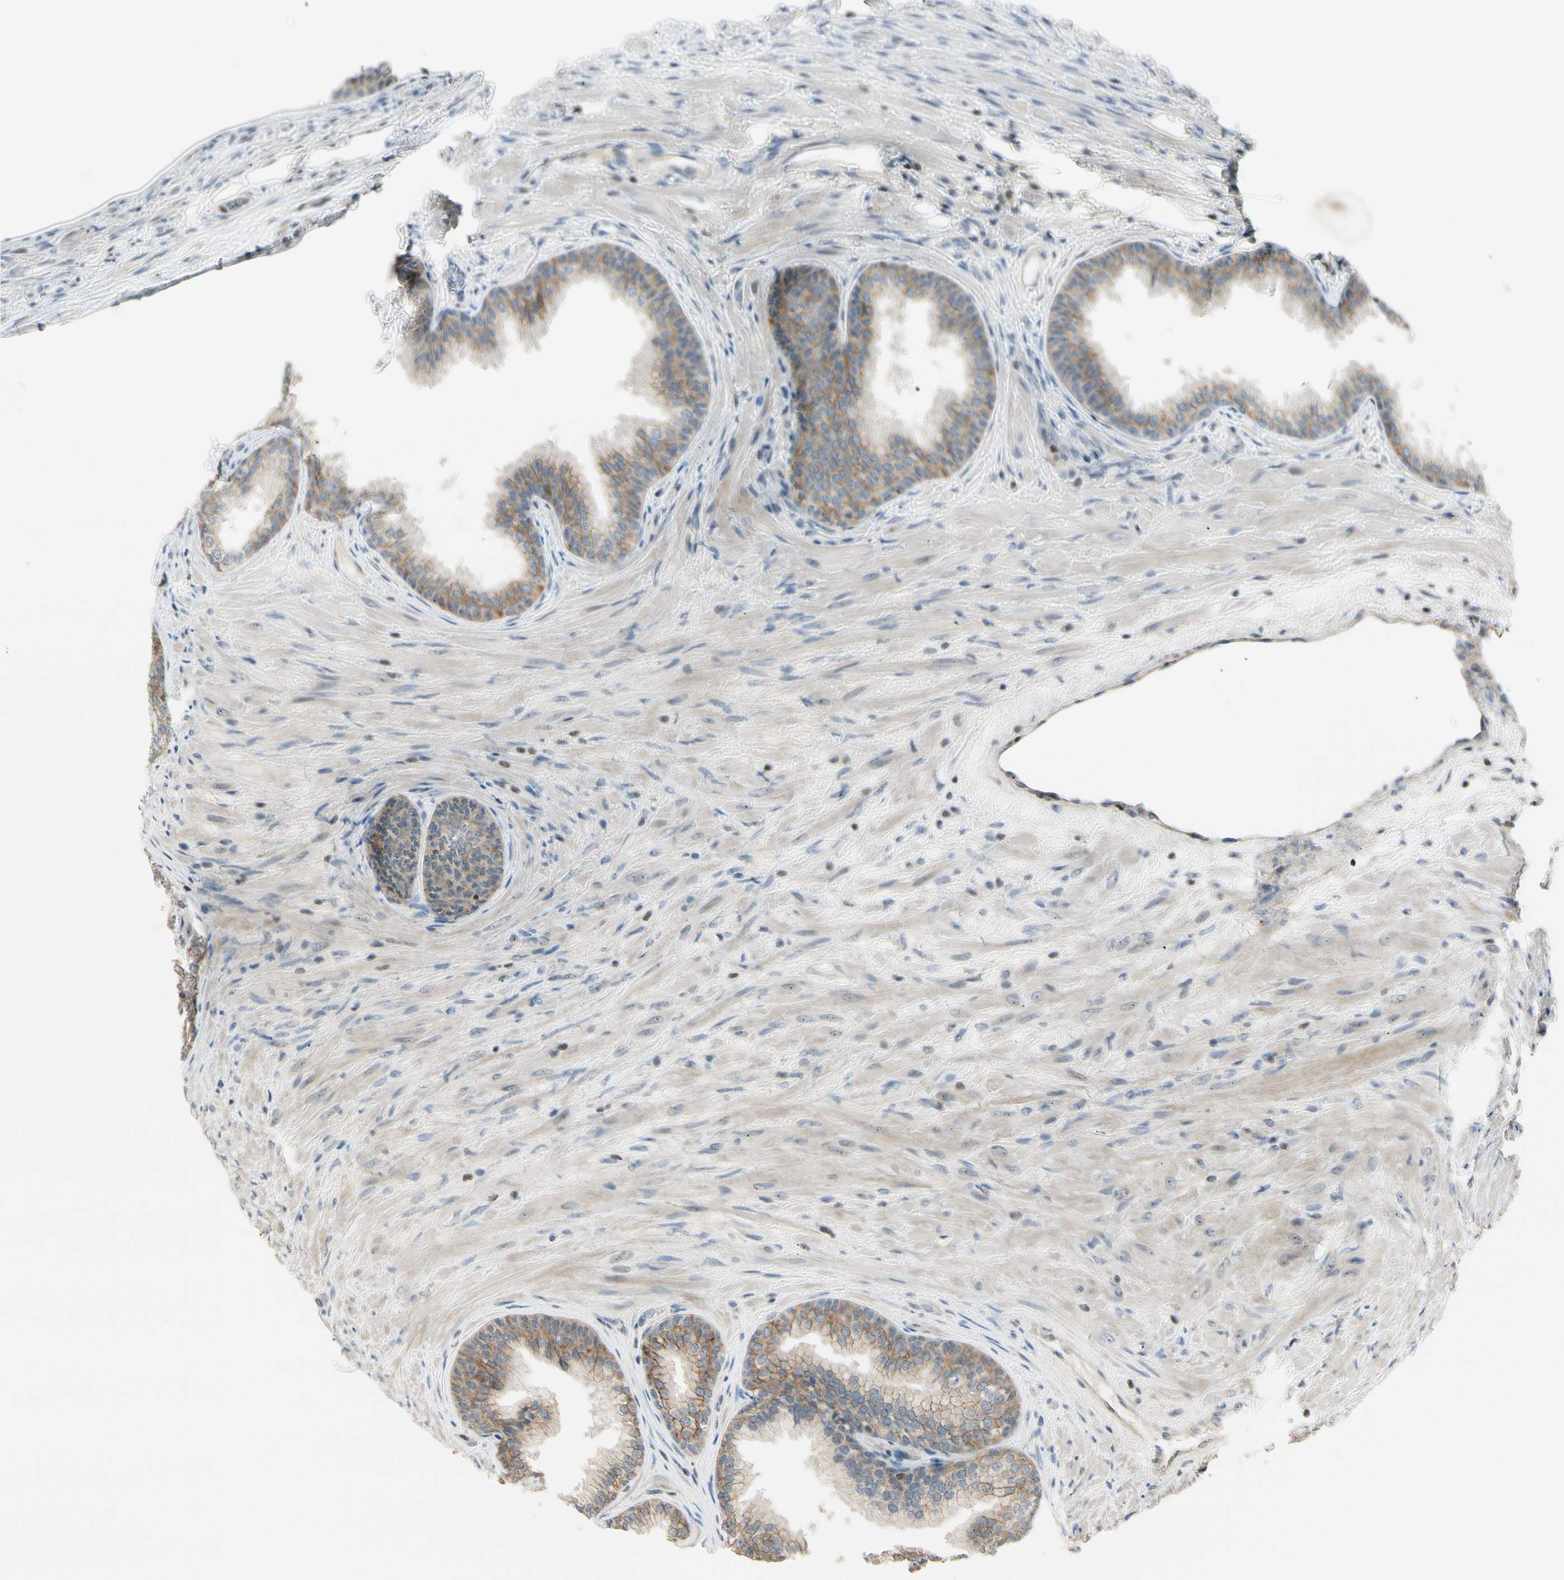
{"staining": {"intensity": "weak", "quantity": ">75%", "location": "cytoplasmic/membranous"}, "tissue": "prostate", "cell_type": "Glandular cells", "image_type": "normal", "snomed": [{"axis": "morphology", "description": "Normal tissue, NOS"}, {"axis": "topography", "description": "Prostate"}], "caption": "Immunohistochemistry photomicrograph of benign prostate: human prostate stained using immunohistochemistry displays low levels of weak protein expression localized specifically in the cytoplasmic/membranous of glandular cells, appearing as a cytoplasmic/membranous brown color.", "gene": "NFYA", "patient": {"sex": "male", "age": 76}}